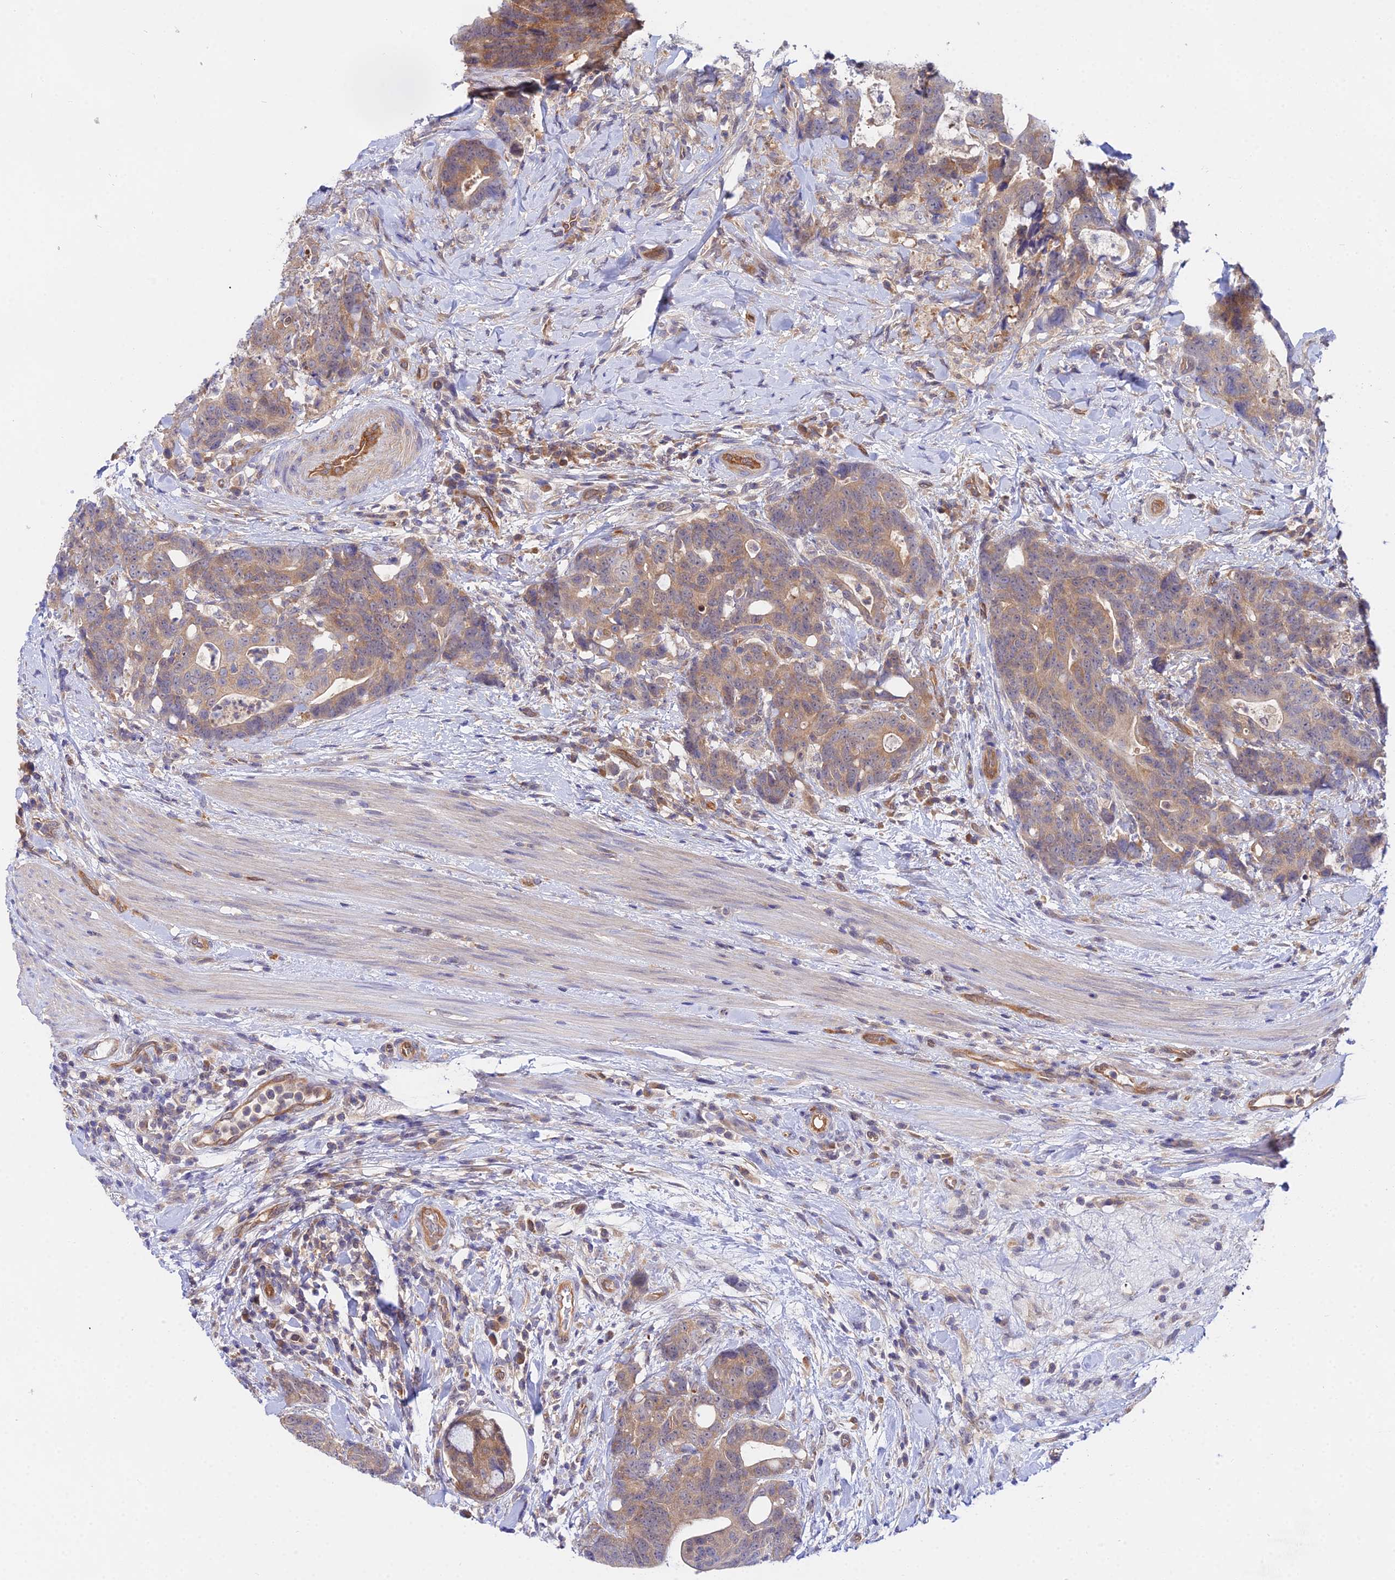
{"staining": {"intensity": "moderate", "quantity": ">75%", "location": "cytoplasmic/membranous"}, "tissue": "colorectal cancer", "cell_type": "Tumor cells", "image_type": "cancer", "snomed": [{"axis": "morphology", "description": "Adenocarcinoma, NOS"}, {"axis": "topography", "description": "Colon"}], "caption": "A histopathology image showing moderate cytoplasmic/membranous expression in approximately >75% of tumor cells in colorectal adenocarcinoma, as visualized by brown immunohistochemical staining.", "gene": "PPP2R2C", "patient": {"sex": "female", "age": 82}}